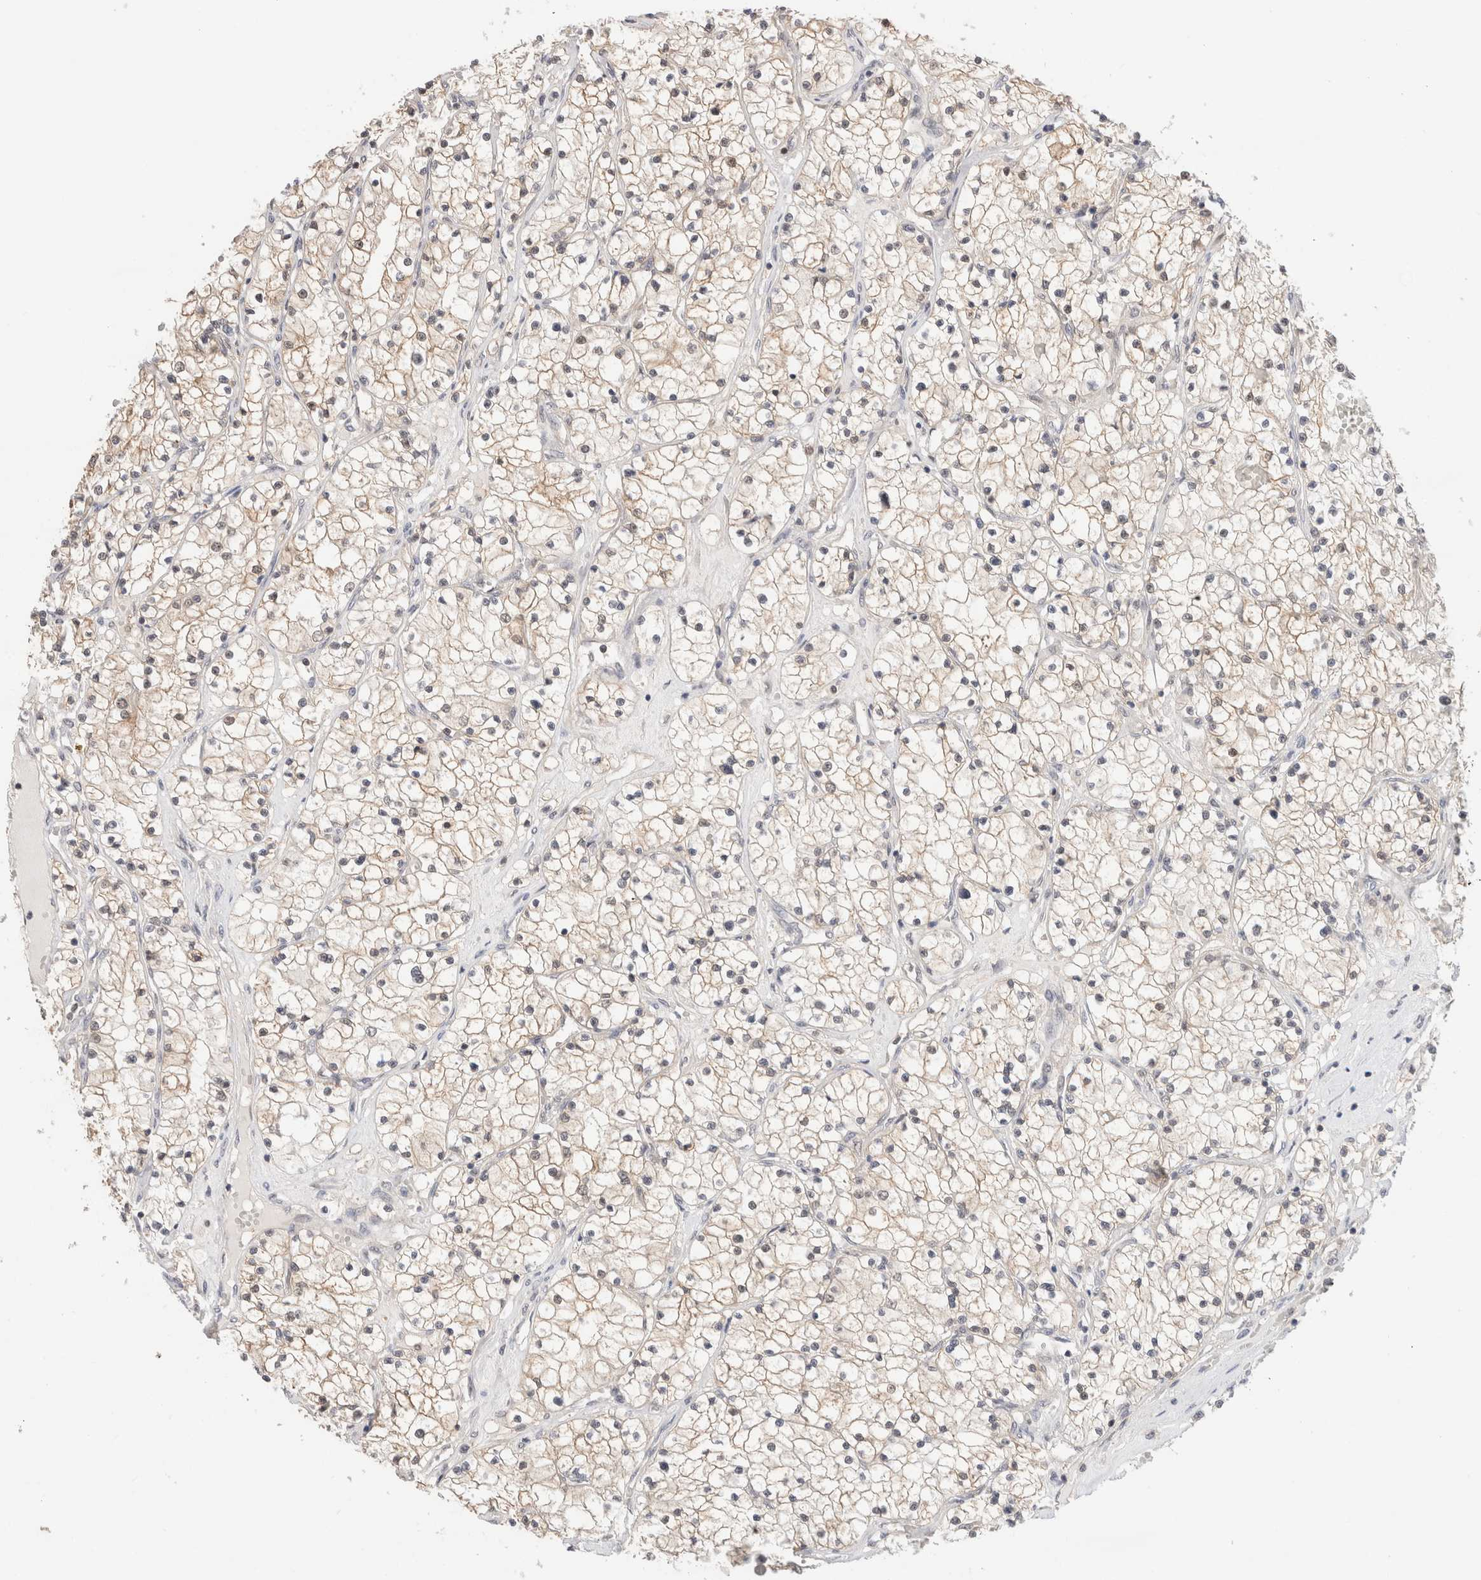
{"staining": {"intensity": "weak", "quantity": "25%-75%", "location": "cytoplasmic/membranous"}, "tissue": "renal cancer", "cell_type": "Tumor cells", "image_type": "cancer", "snomed": [{"axis": "morphology", "description": "Normal tissue, NOS"}, {"axis": "morphology", "description": "Adenocarcinoma, NOS"}, {"axis": "topography", "description": "Kidney"}], "caption": "Human adenocarcinoma (renal) stained for a protein (brown) displays weak cytoplasmic/membranous positive positivity in approximately 25%-75% of tumor cells.", "gene": "C17orf97", "patient": {"sex": "male", "age": 68}}